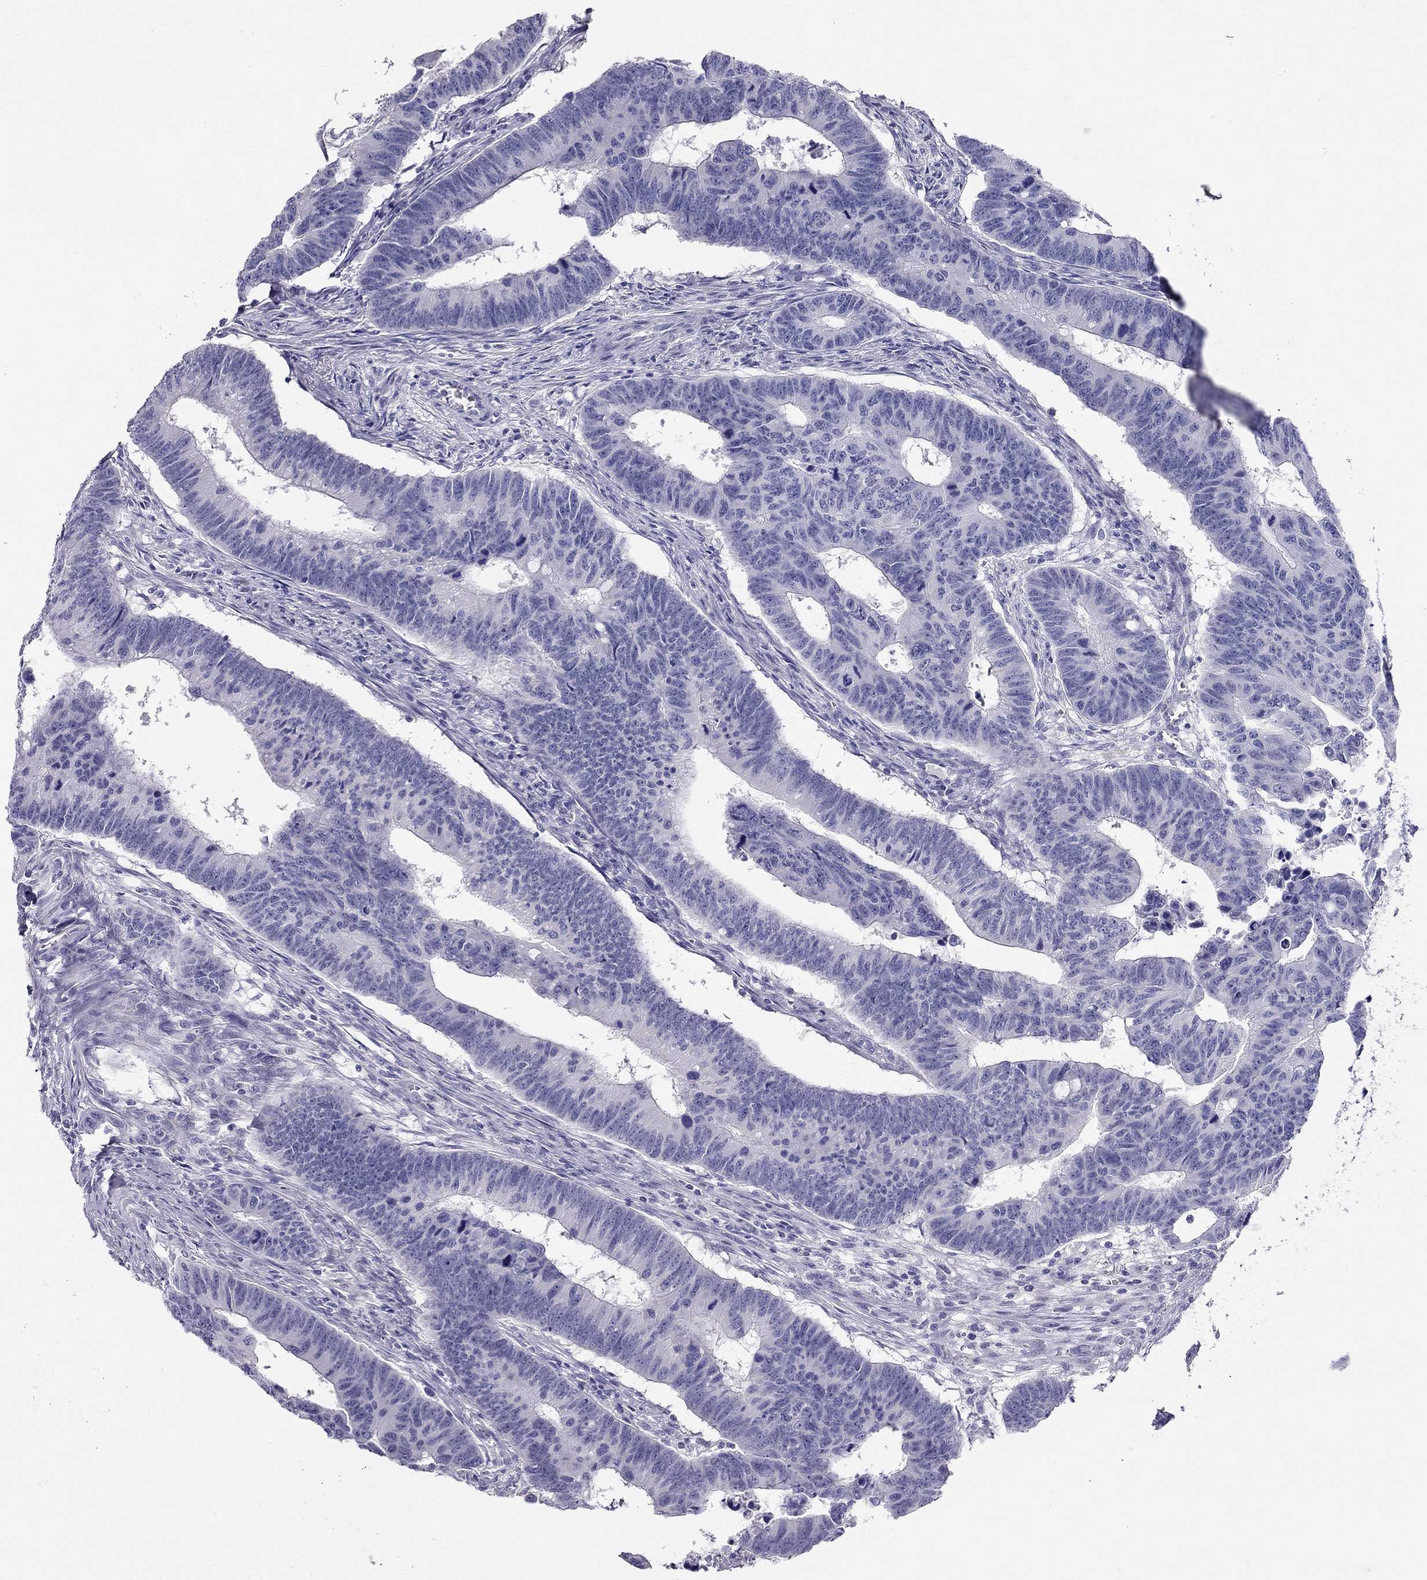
{"staining": {"intensity": "negative", "quantity": "none", "location": "none"}, "tissue": "colorectal cancer", "cell_type": "Tumor cells", "image_type": "cancer", "snomed": [{"axis": "morphology", "description": "Adenocarcinoma, NOS"}, {"axis": "topography", "description": "Appendix"}, {"axis": "topography", "description": "Colon"}, {"axis": "topography", "description": "Cecum"}, {"axis": "topography", "description": "Colon asc"}], "caption": "There is no significant staining in tumor cells of colorectal cancer.", "gene": "KCNV2", "patient": {"sex": "female", "age": 85}}